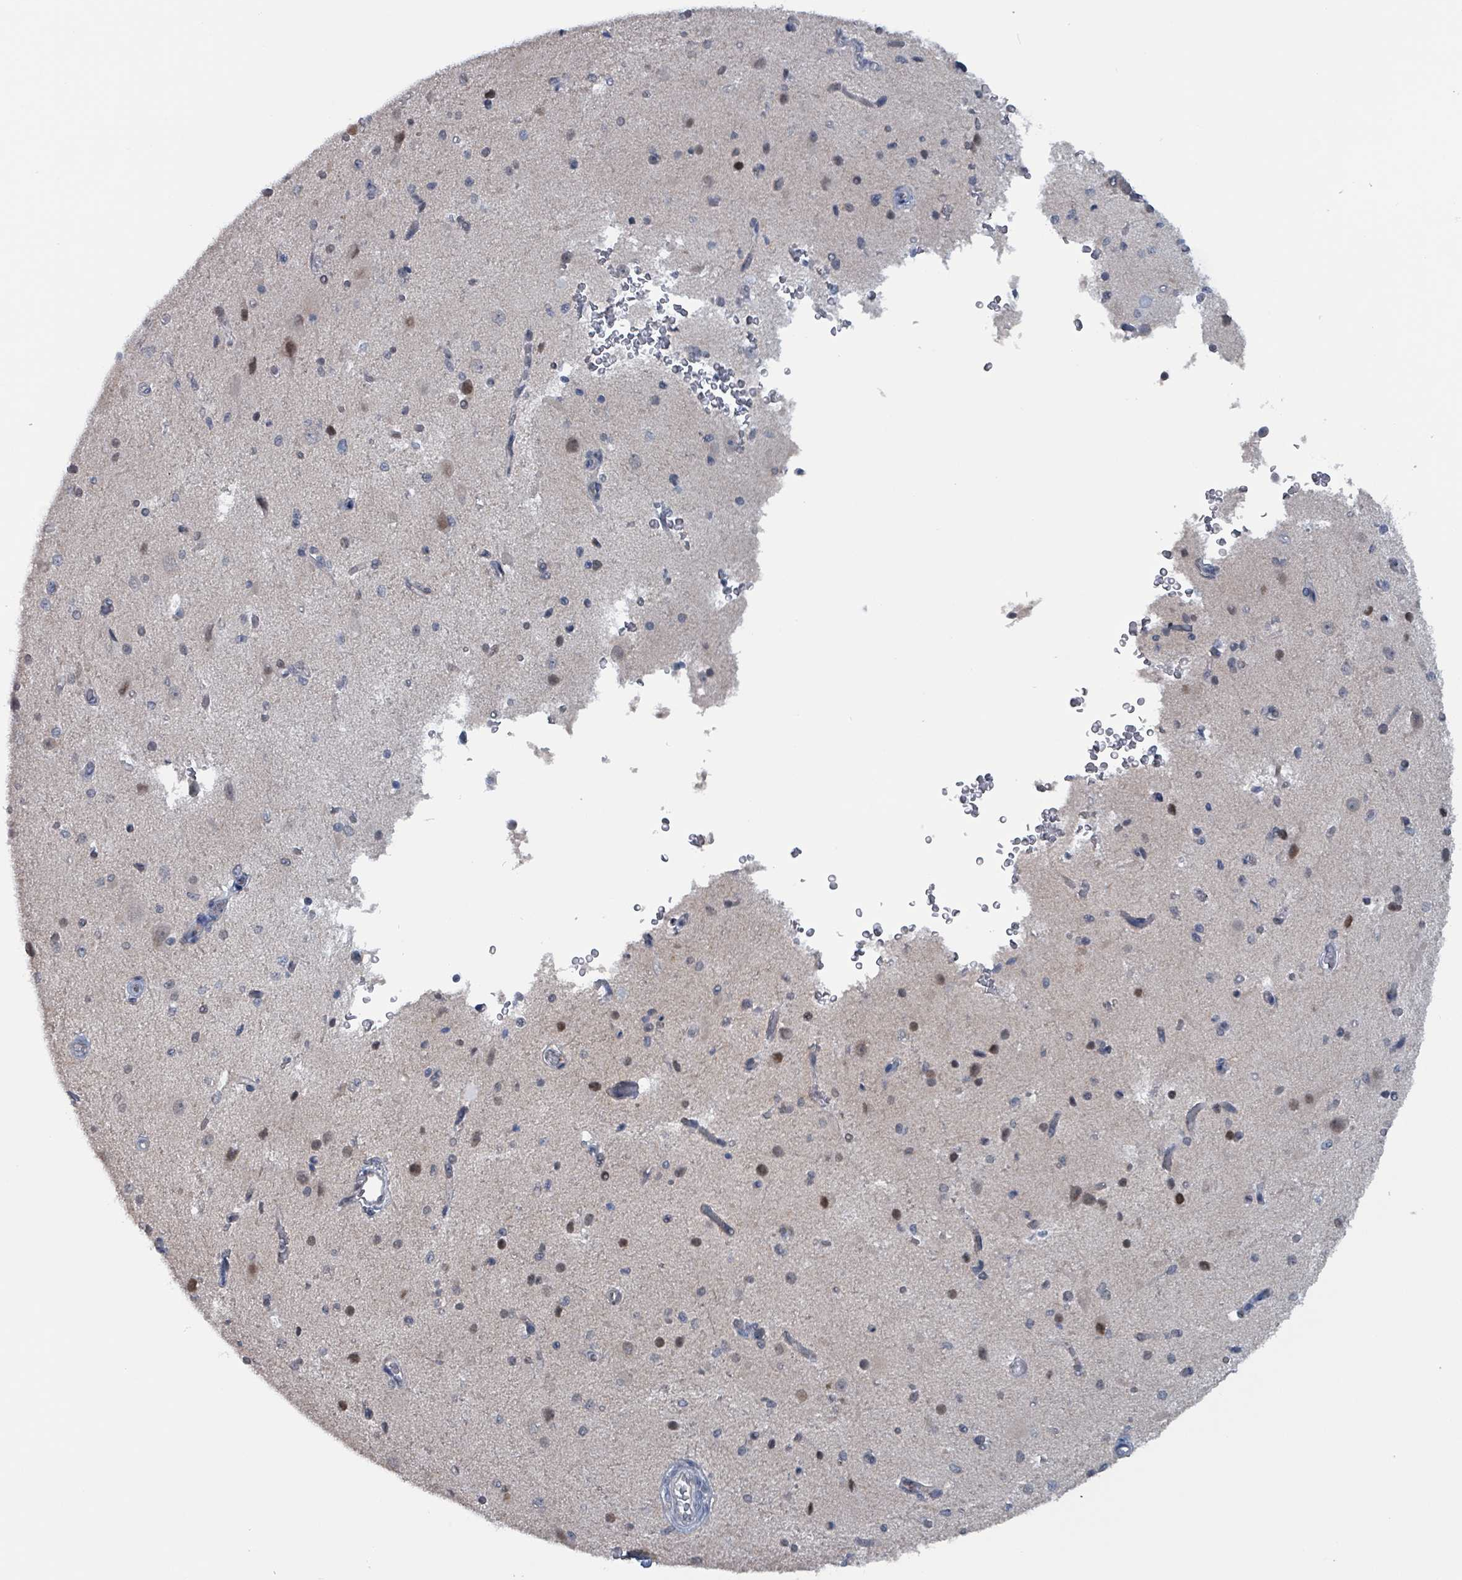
{"staining": {"intensity": "negative", "quantity": "none", "location": "none"}, "tissue": "cerebral cortex", "cell_type": "Endothelial cells", "image_type": "normal", "snomed": [{"axis": "morphology", "description": "Normal tissue, NOS"}, {"axis": "morphology", "description": "Inflammation, NOS"}, {"axis": "topography", "description": "Cerebral cortex"}], "caption": "High magnification brightfield microscopy of unremarkable cerebral cortex stained with DAB (3,3'-diaminobenzidine) (brown) and counterstained with hematoxylin (blue): endothelial cells show no significant positivity.", "gene": "BIVM", "patient": {"sex": "male", "age": 6}}